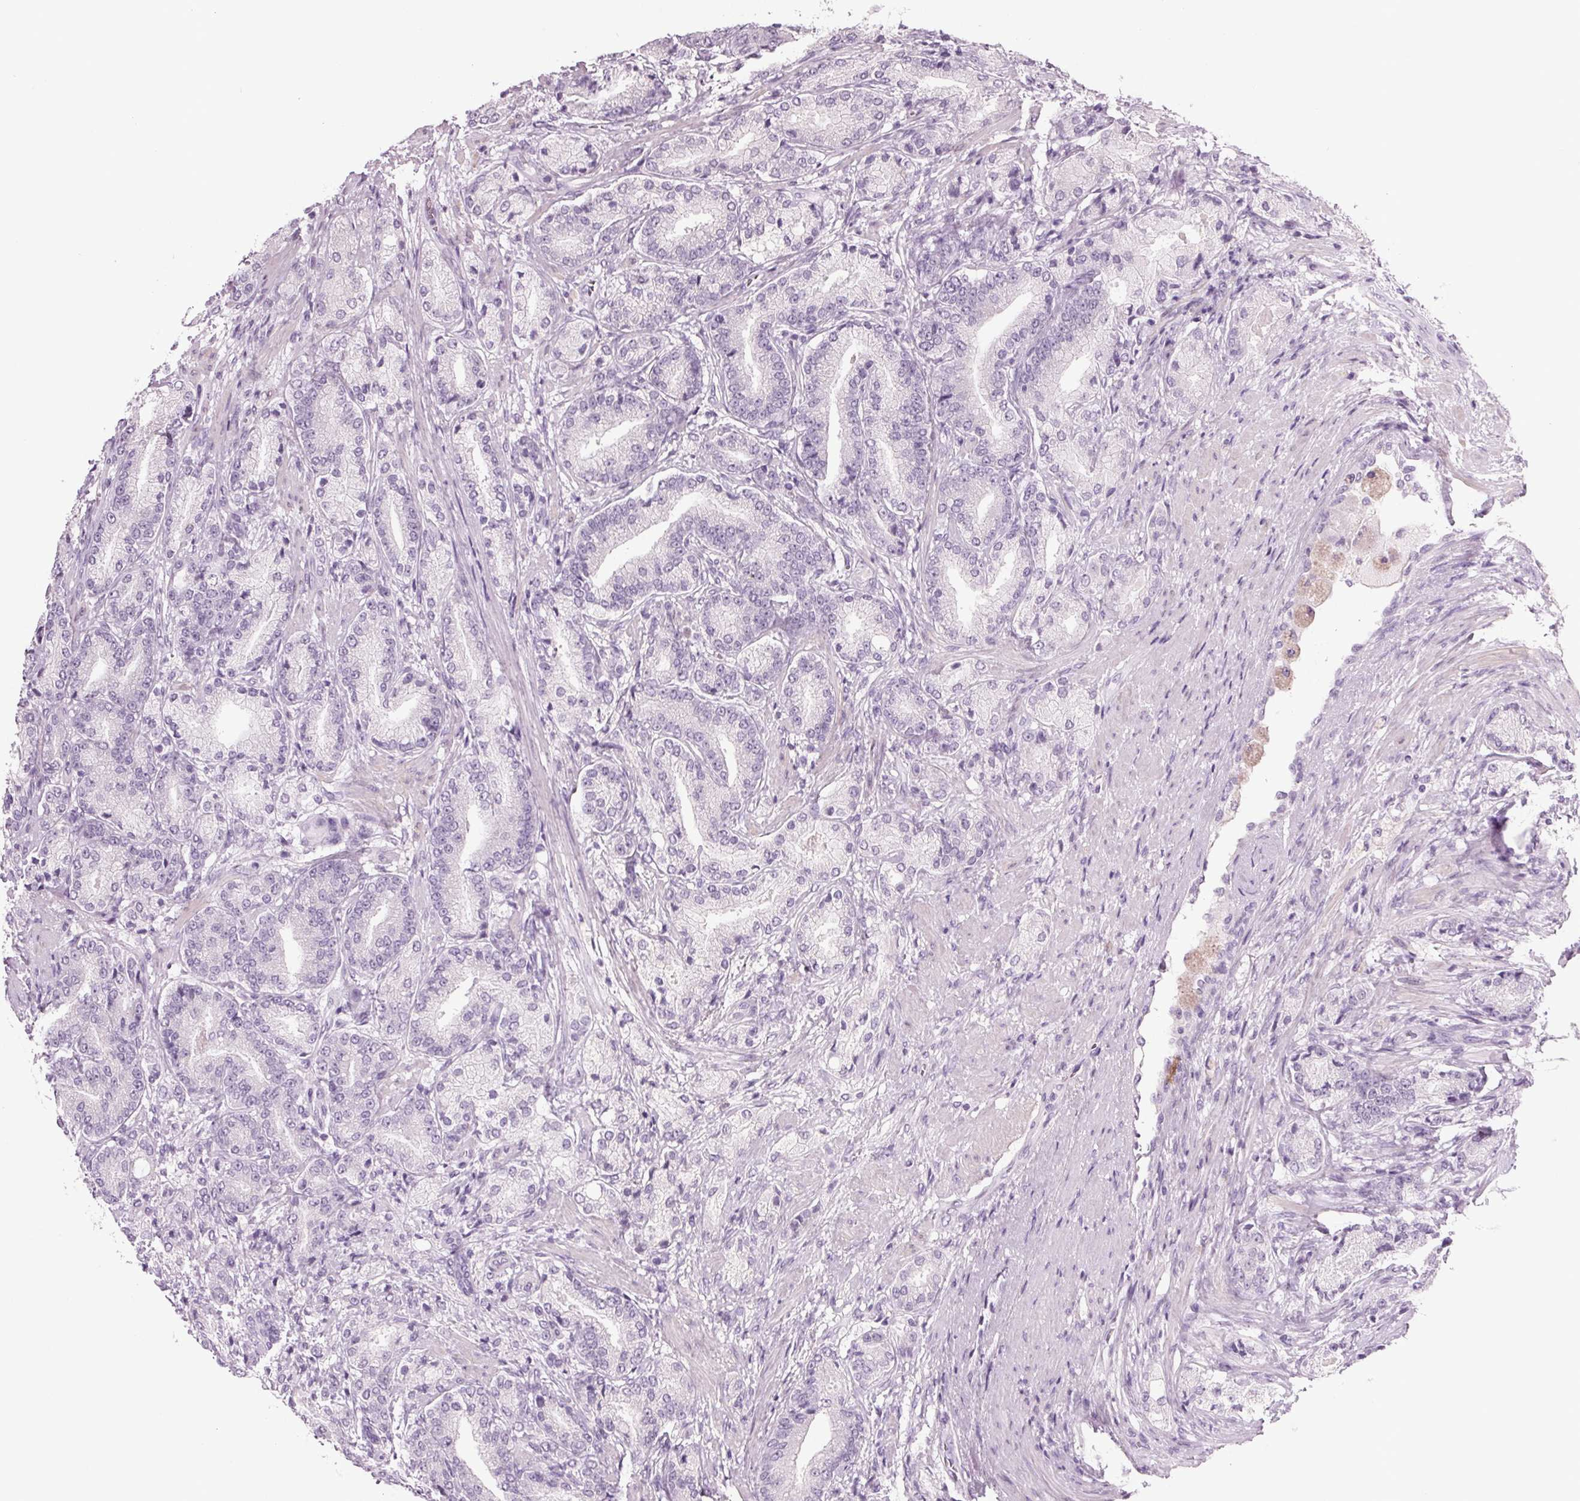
{"staining": {"intensity": "negative", "quantity": "none", "location": "none"}, "tissue": "prostate cancer", "cell_type": "Tumor cells", "image_type": "cancer", "snomed": [{"axis": "morphology", "description": "Adenocarcinoma, High grade"}, {"axis": "topography", "description": "Prostate and seminal vesicle, NOS"}], "caption": "A high-resolution photomicrograph shows immunohistochemistry staining of prostate cancer, which displays no significant expression in tumor cells.", "gene": "PPP1R1A", "patient": {"sex": "male", "age": 61}}